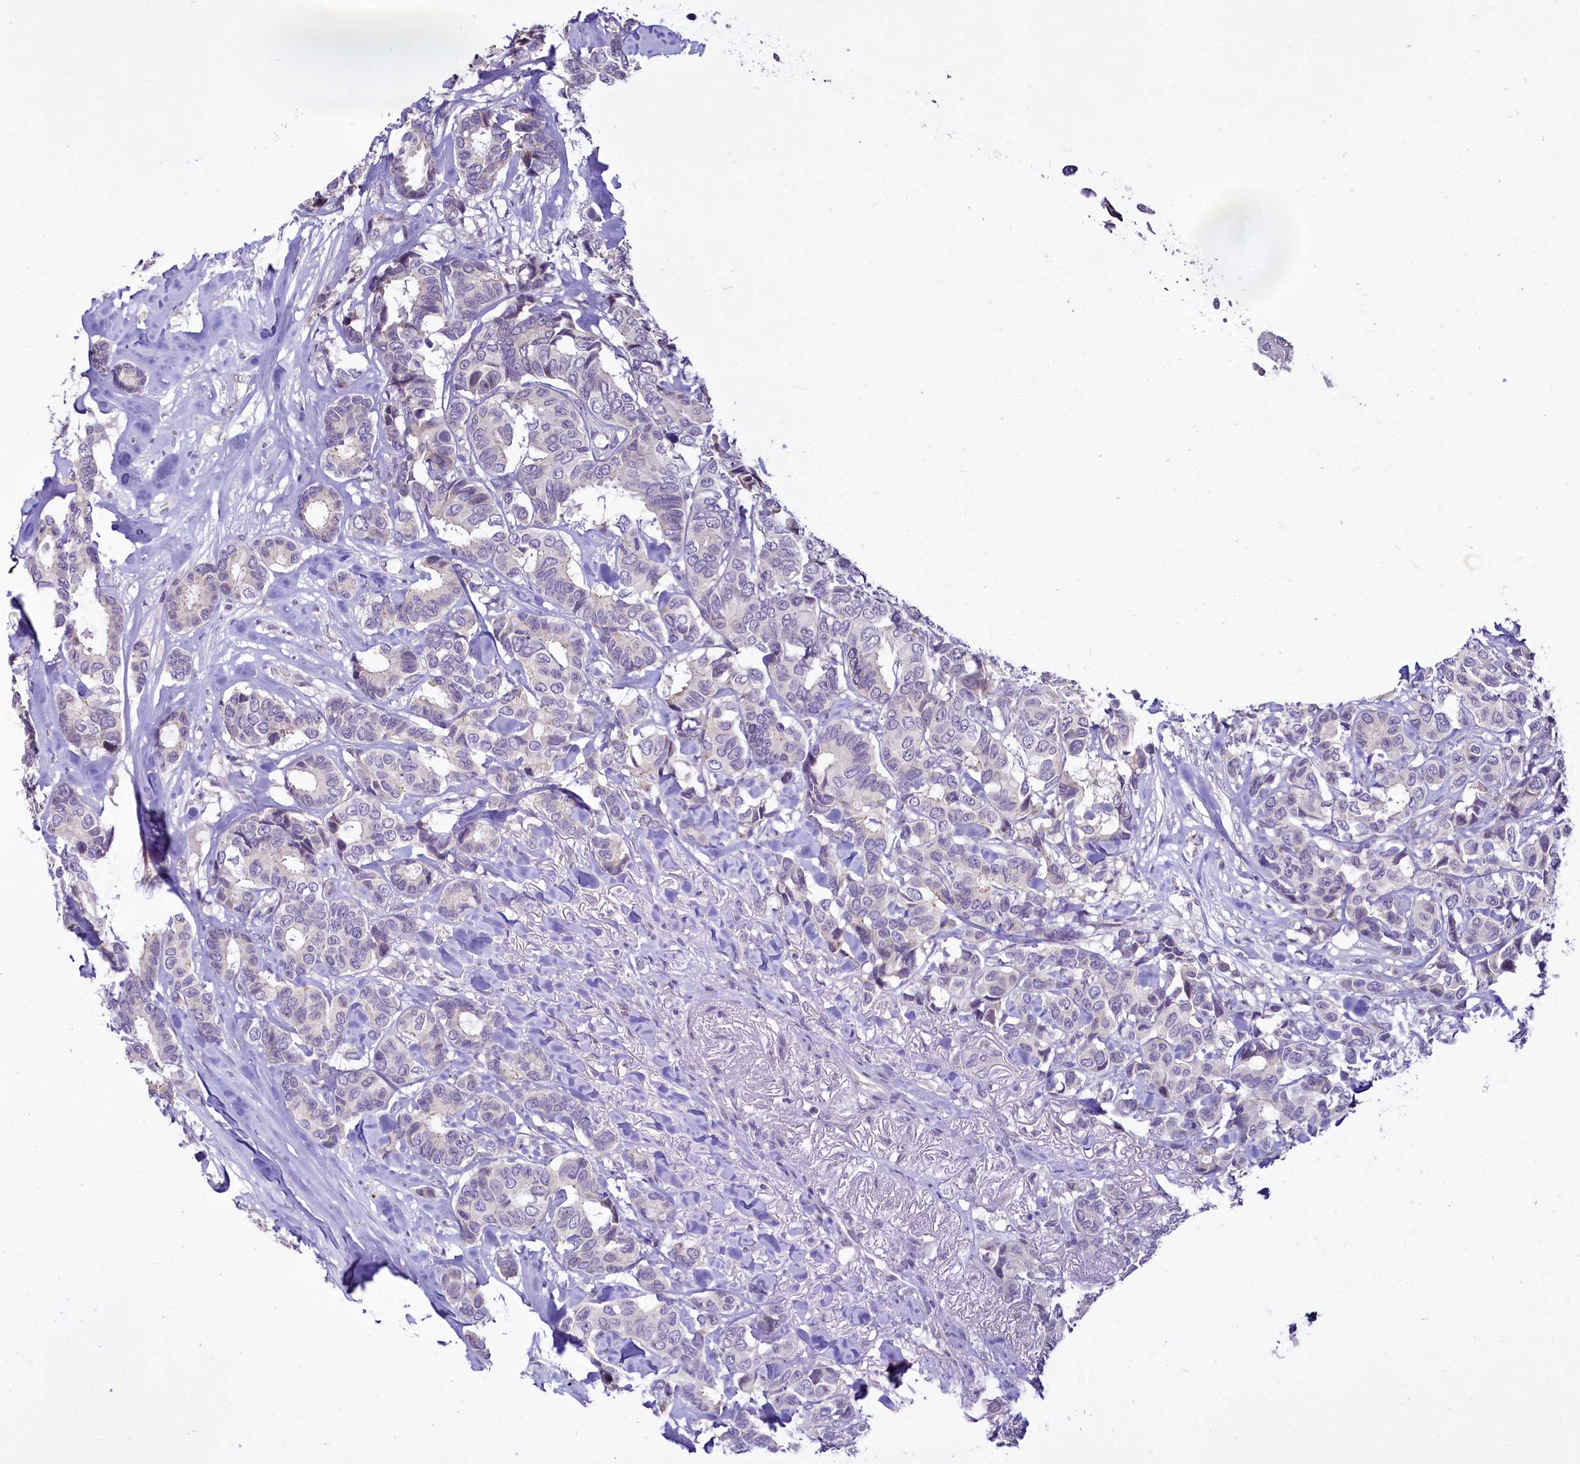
{"staining": {"intensity": "negative", "quantity": "none", "location": "none"}, "tissue": "breast cancer", "cell_type": "Tumor cells", "image_type": "cancer", "snomed": [{"axis": "morphology", "description": "Duct carcinoma"}, {"axis": "topography", "description": "Breast"}], "caption": "Immunohistochemical staining of human invasive ductal carcinoma (breast) demonstrates no significant staining in tumor cells.", "gene": "BANK1", "patient": {"sex": "female", "age": 87}}